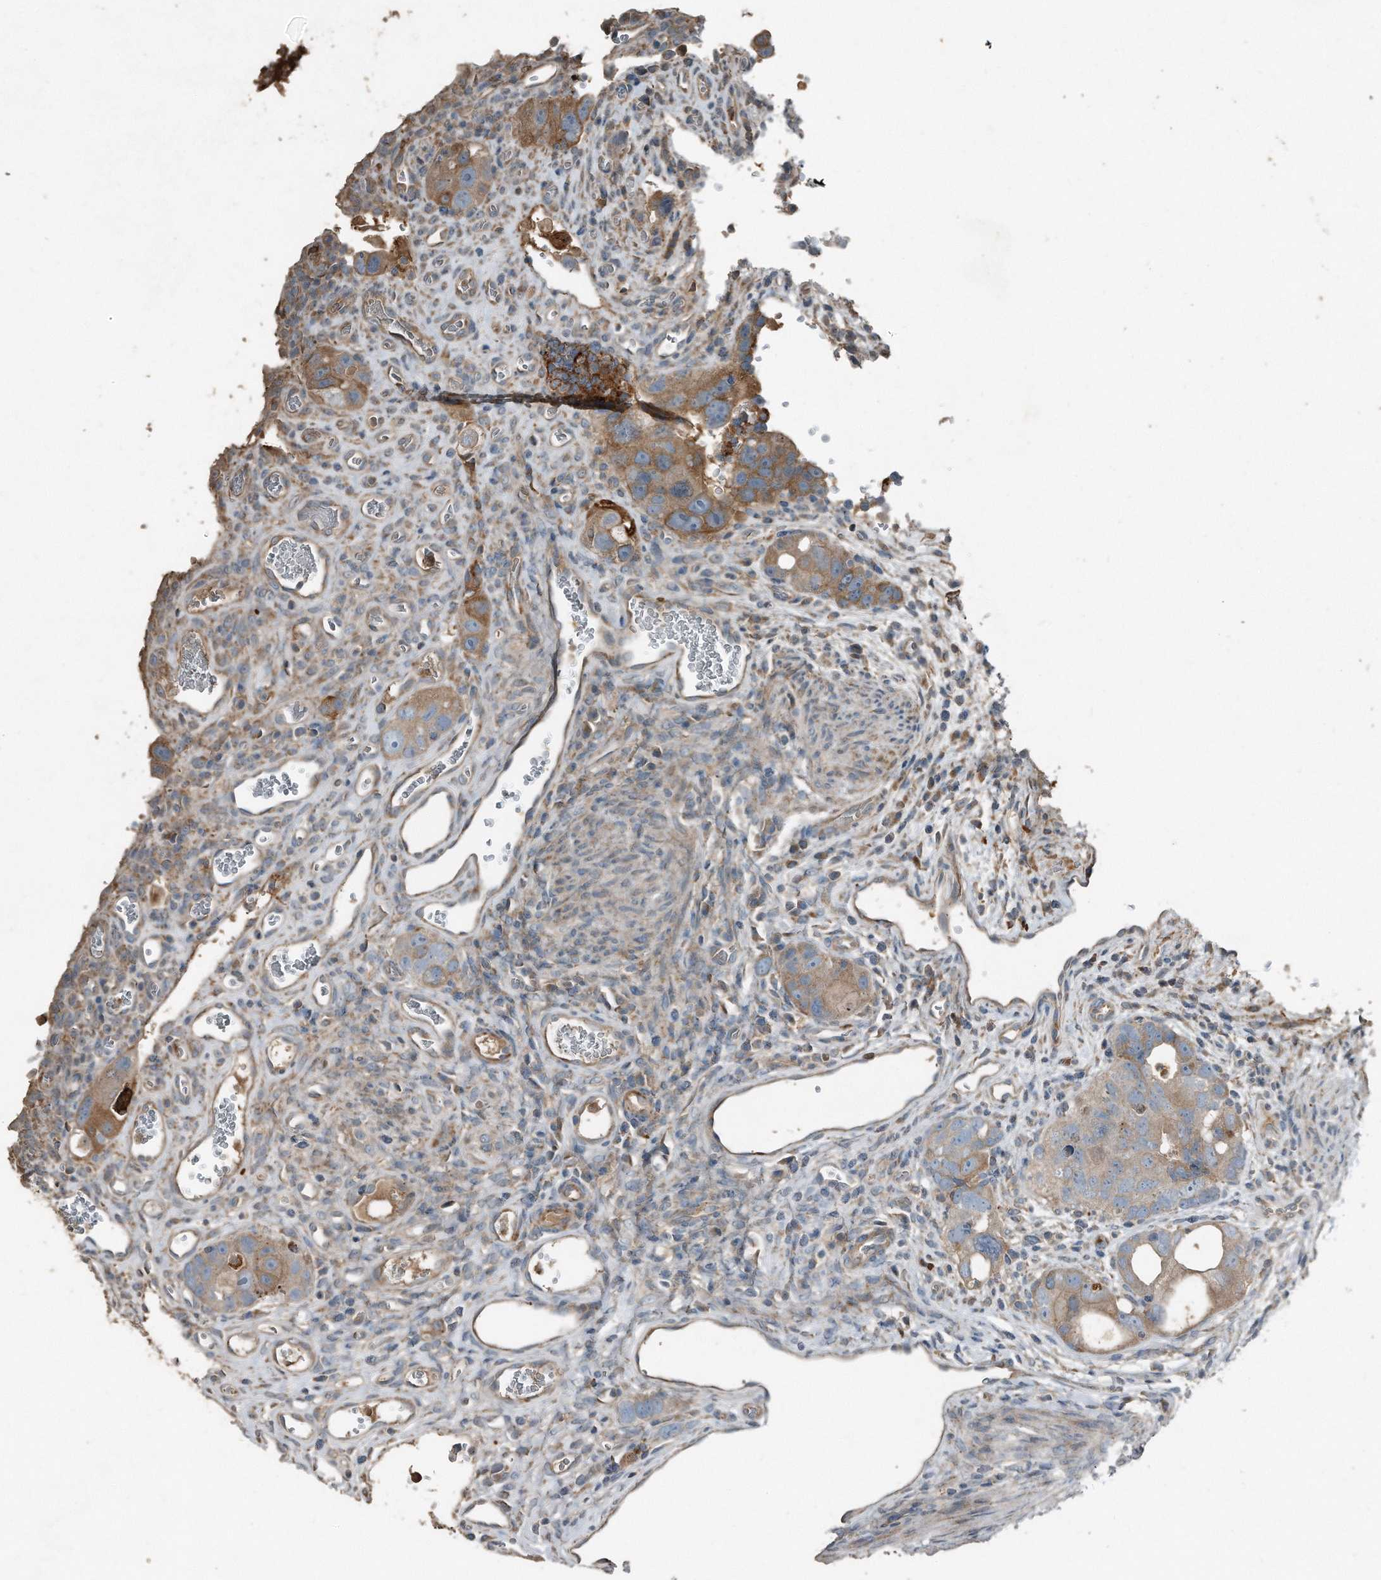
{"staining": {"intensity": "moderate", "quantity": "25%-75%", "location": "cytoplasmic/membranous"}, "tissue": "colorectal cancer", "cell_type": "Tumor cells", "image_type": "cancer", "snomed": [{"axis": "morphology", "description": "Adenocarcinoma, NOS"}, {"axis": "topography", "description": "Rectum"}], "caption": "Colorectal adenocarcinoma stained for a protein (brown) reveals moderate cytoplasmic/membranous positive staining in about 25%-75% of tumor cells.", "gene": "C9", "patient": {"sex": "male", "age": 59}}